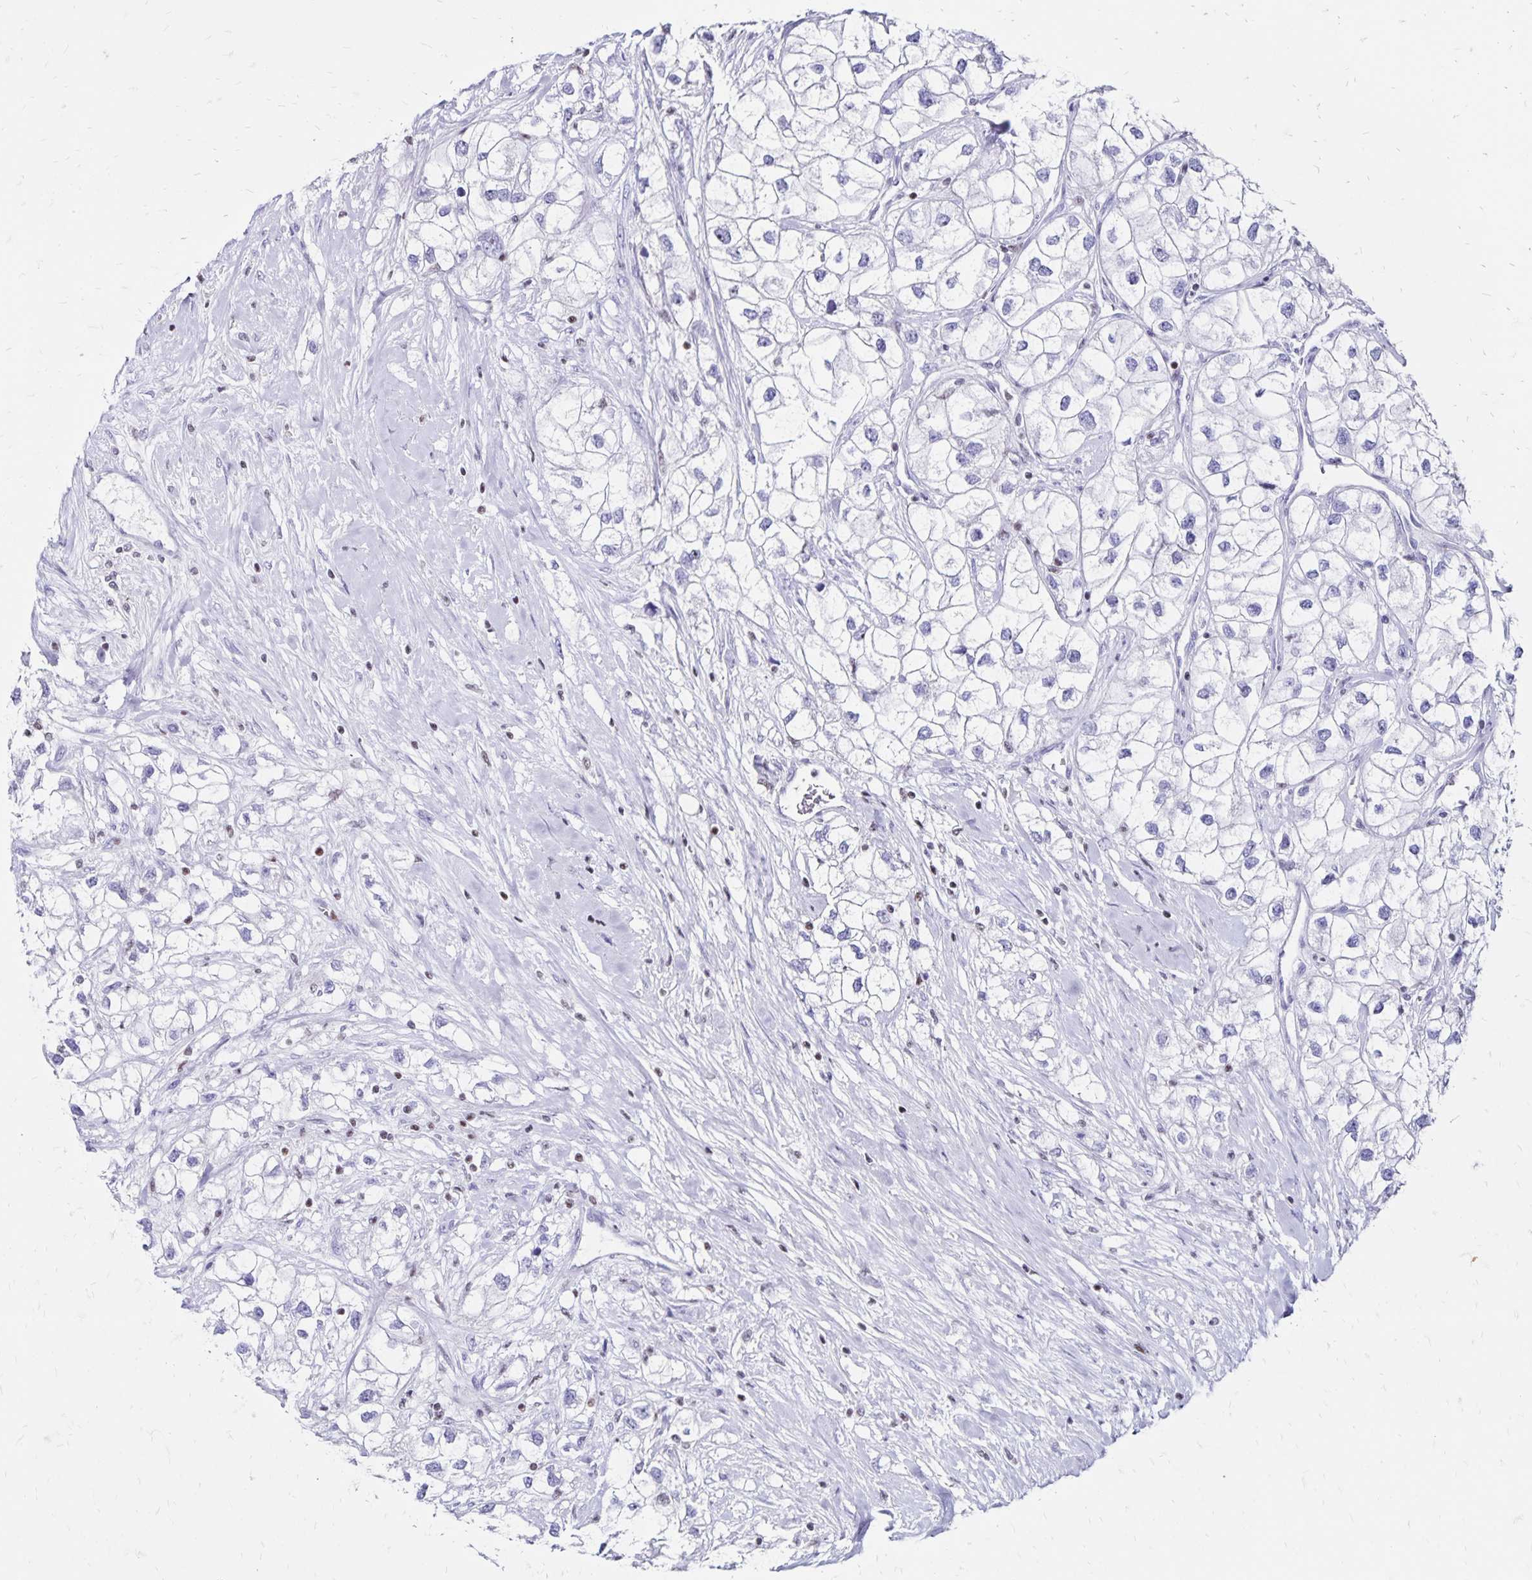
{"staining": {"intensity": "negative", "quantity": "none", "location": "none"}, "tissue": "renal cancer", "cell_type": "Tumor cells", "image_type": "cancer", "snomed": [{"axis": "morphology", "description": "Adenocarcinoma, NOS"}, {"axis": "topography", "description": "Kidney"}], "caption": "Immunohistochemistry (IHC) of renal cancer (adenocarcinoma) reveals no staining in tumor cells. (Stains: DAB (3,3'-diaminobenzidine) immunohistochemistry with hematoxylin counter stain, Microscopy: brightfield microscopy at high magnification).", "gene": "IKZF1", "patient": {"sex": "male", "age": 59}}